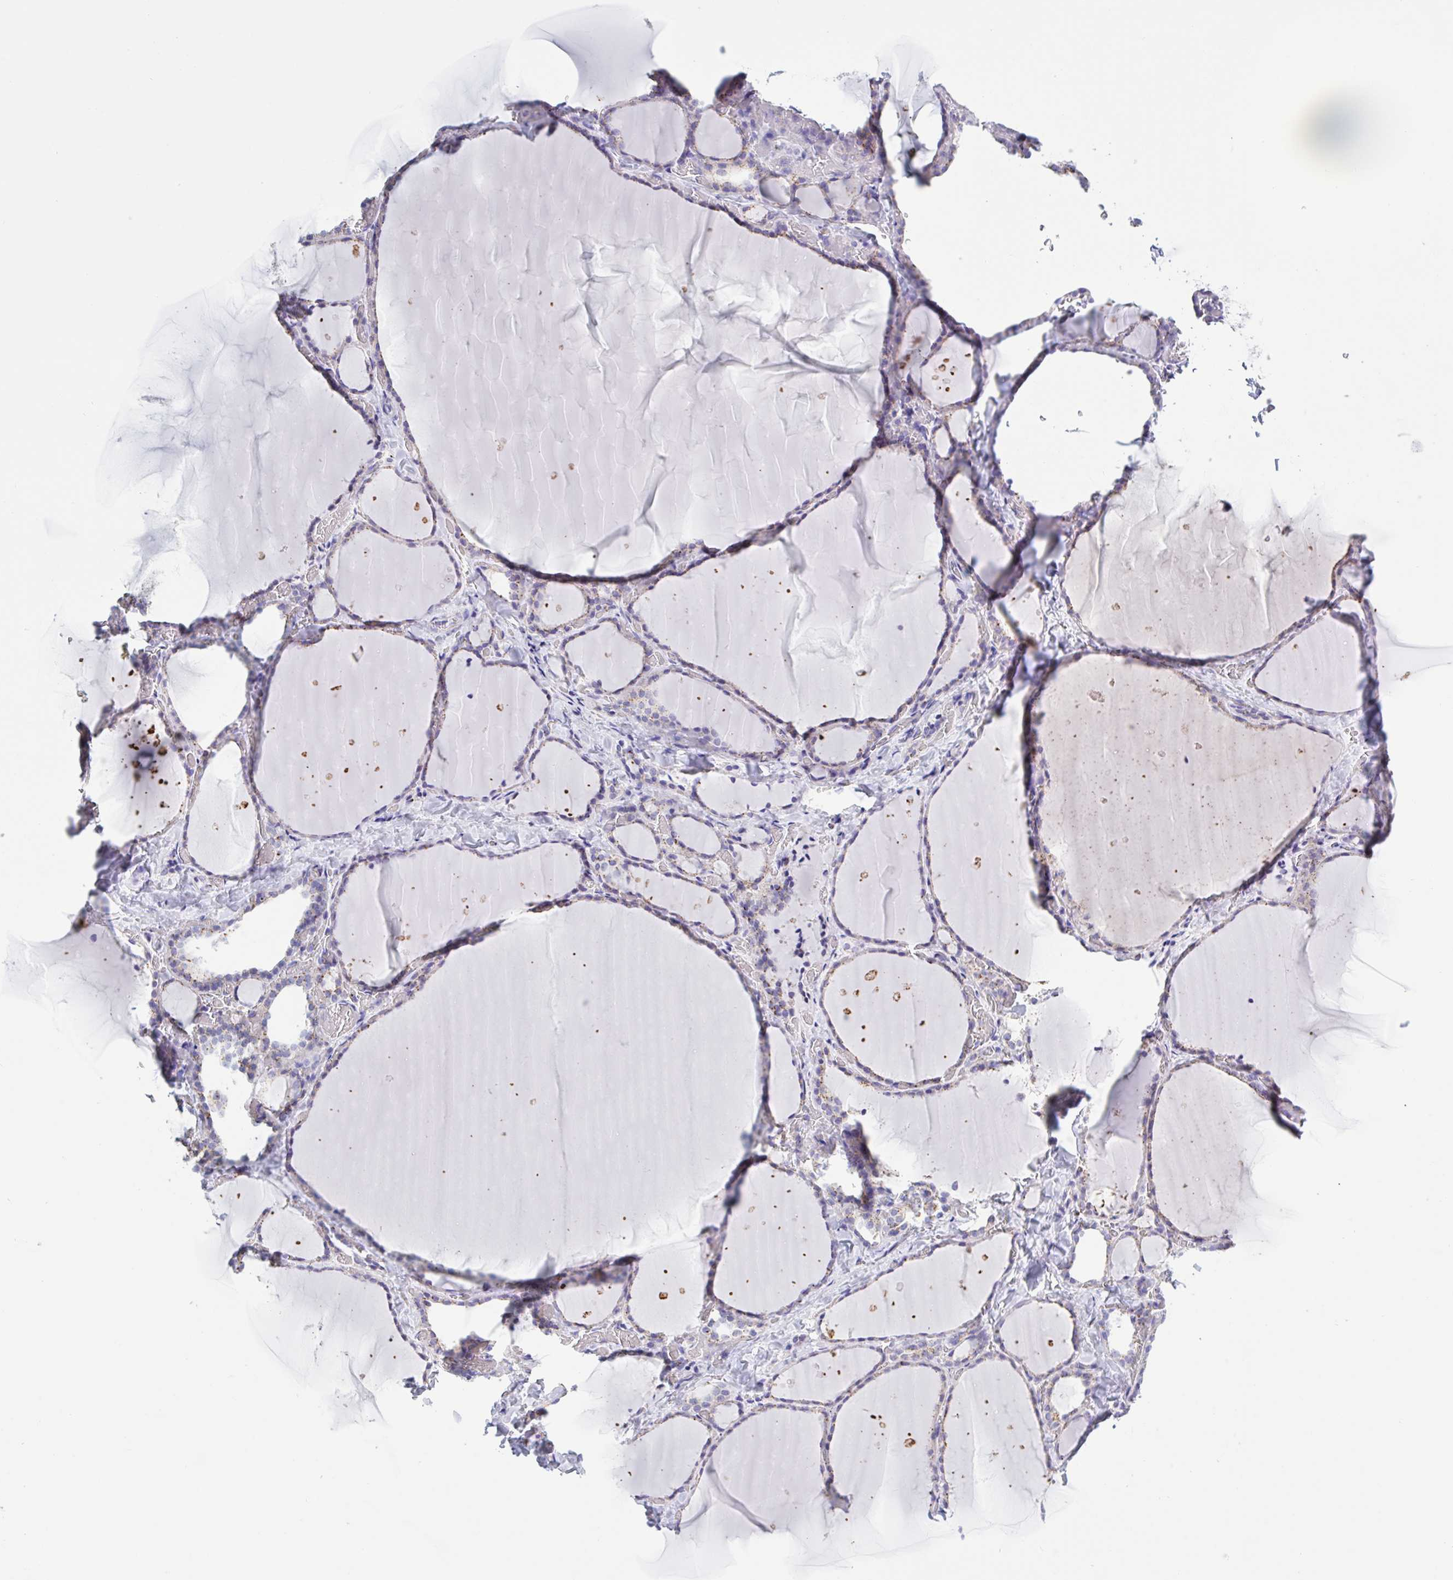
{"staining": {"intensity": "weak", "quantity": "25%-75%", "location": "cytoplasmic/membranous"}, "tissue": "thyroid gland", "cell_type": "Glandular cells", "image_type": "normal", "snomed": [{"axis": "morphology", "description": "Normal tissue, NOS"}, {"axis": "topography", "description": "Thyroid gland"}], "caption": "The micrograph reveals a brown stain indicating the presence of a protein in the cytoplasmic/membranous of glandular cells in thyroid gland. (brown staining indicates protein expression, while blue staining denotes nuclei).", "gene": "CHMP5", "patient": {"sex": "female", "age": 36}}